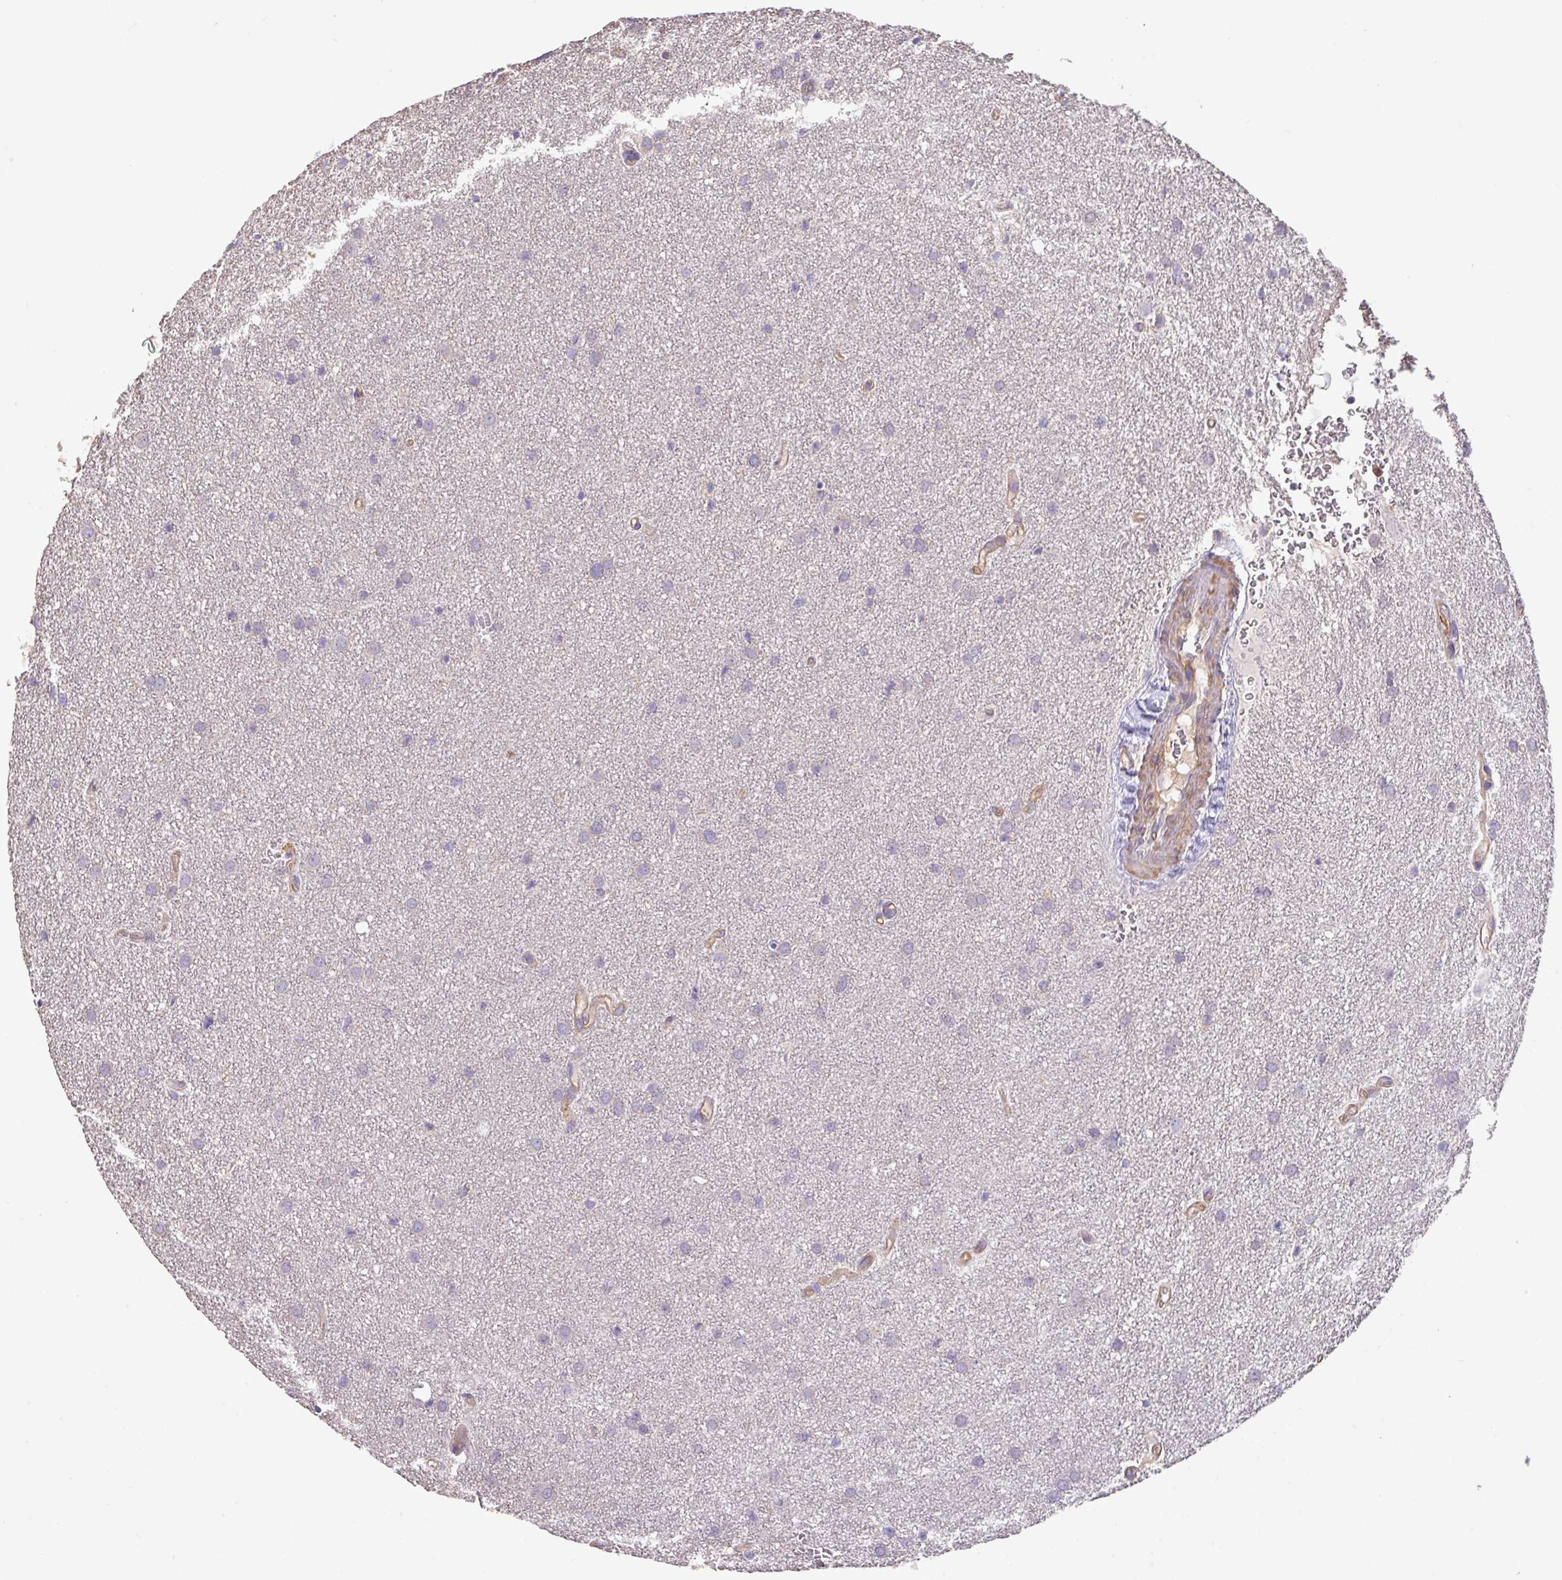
{"staining": {"intensity": "negative", "quantity": "none", "location": "none"}, "tissue": "glioma", "cell_type": "Tumor cells", "image_type": "cancer", "snomed": [{"axis": "morphology", "description": "Glioma, malignant, Low grade"}, {"axis": "topography", "description": "Cerebellum"}], "caption": "Human low-grade glioma (malignant) stained for a protein using IHC reveals no expression in tumor cells.", "gene": "CALML4", "patient": {"sex": "female", "age": 5}}